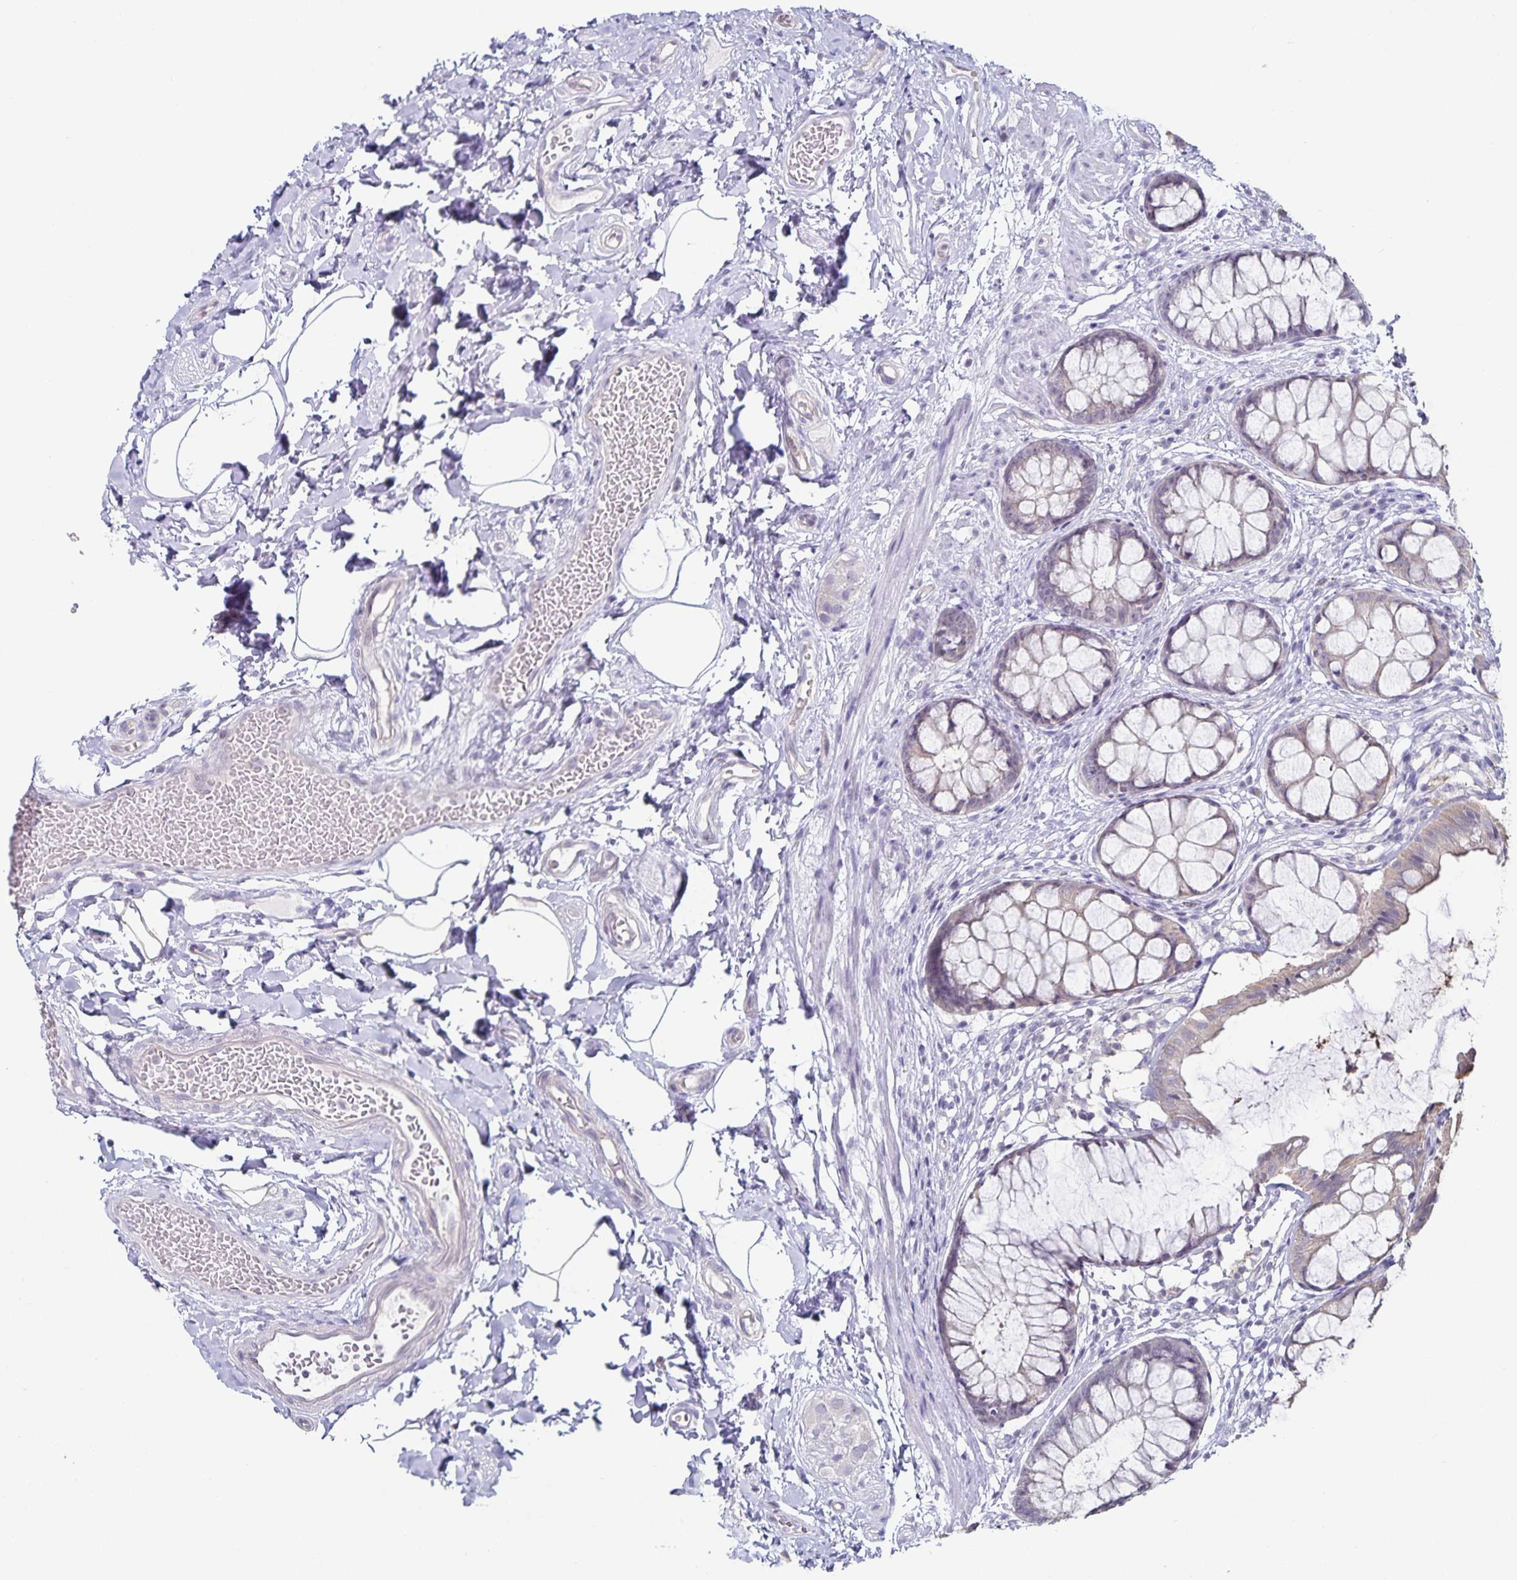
{"staining": {"intensity": "weak", "quantity": "25%-75%", "location": "cytoplasmic/membranous"}, "tissue": "rectum", "cell_type": "Glandular cells", "image_type": "normal", "snomed": [{"axis": "morphology", "description": "Normal tissue, NOS"}, {"axis": "topography", "description": "Rectum"}], "caption": "Rectum stained with DAB (3,3'-diaminobenzidine) immunohistochemistry displays low levels of weak cytoplasmic/membranous expression in approximately 25%-75% of glandular cells.", "gene": "DNAH9", "patient": {"sex": "female", "age": 62}}